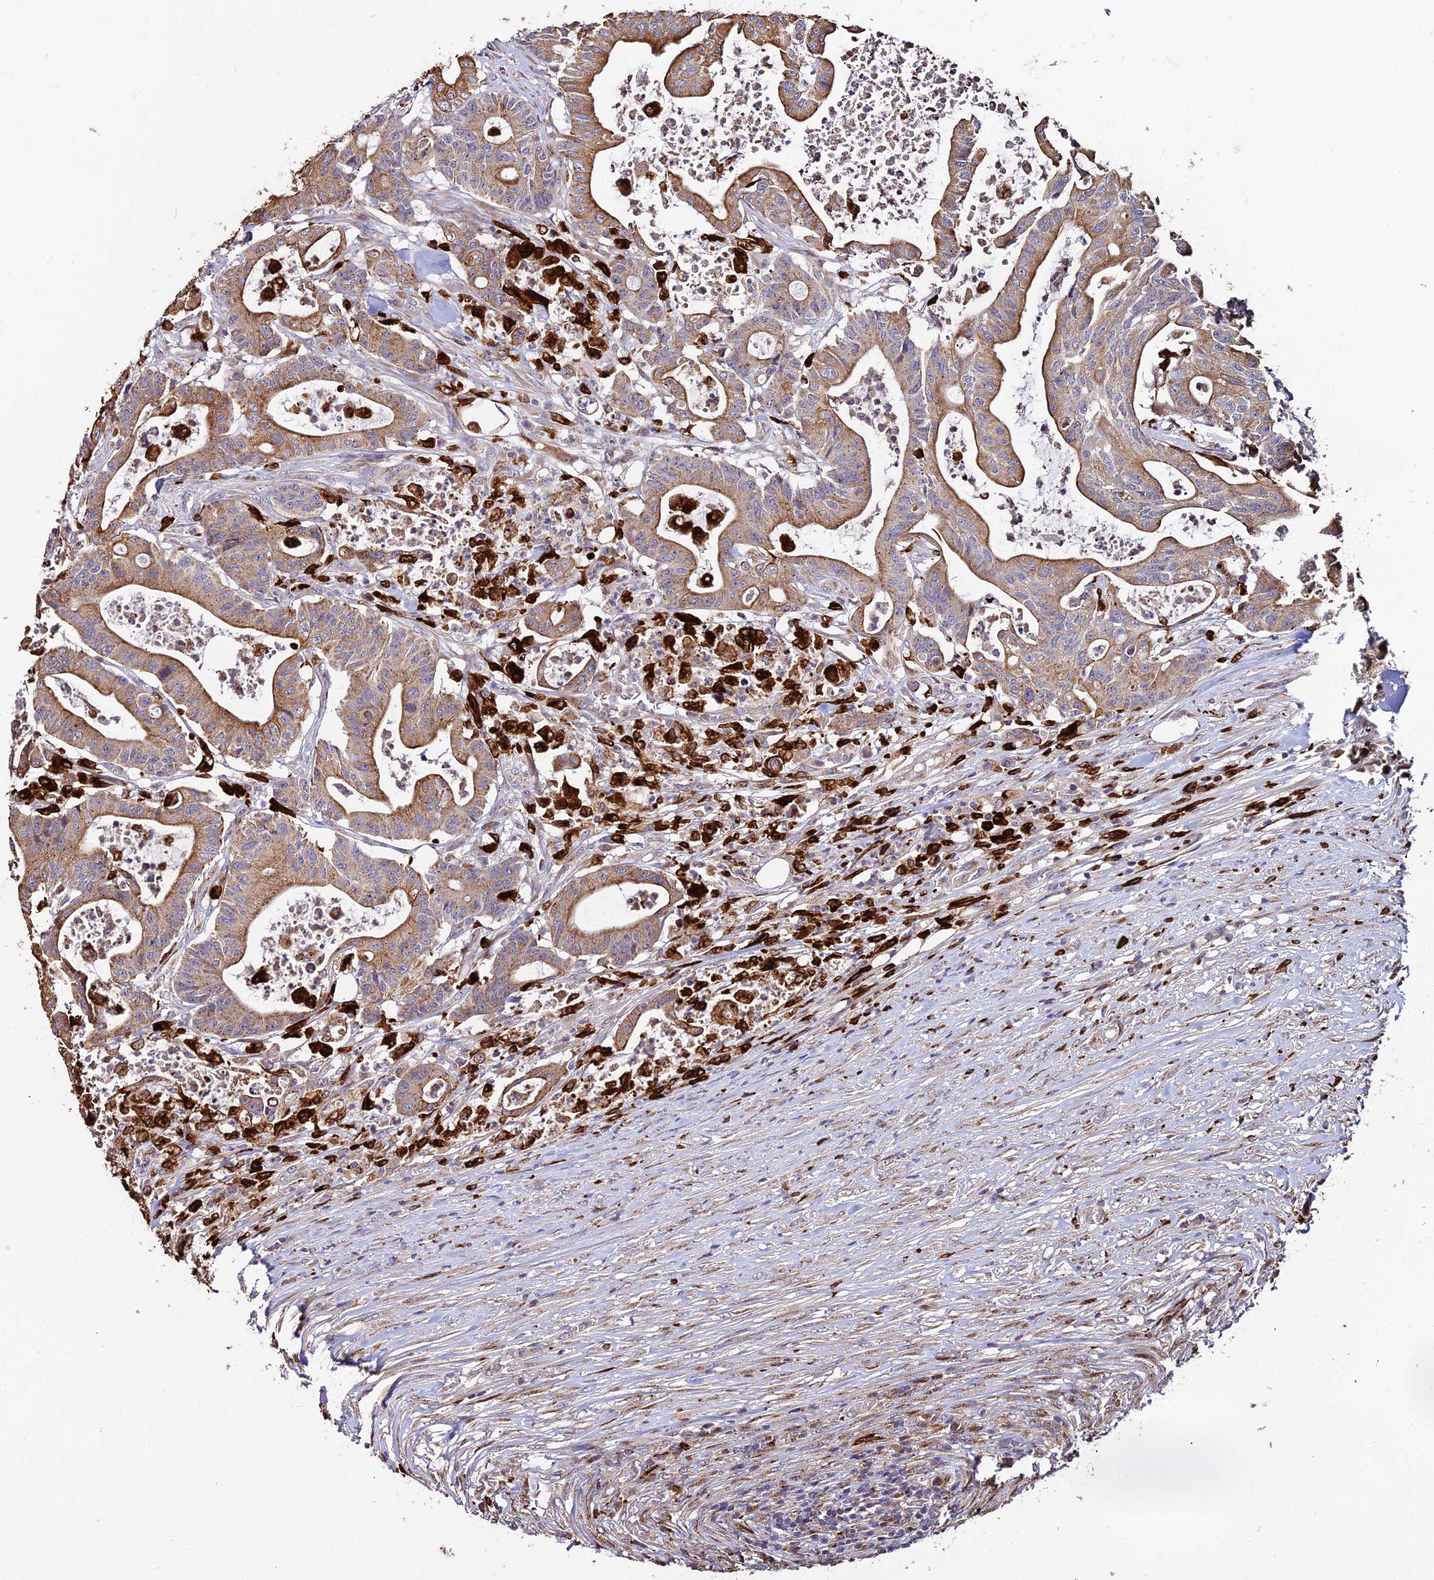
{"staining": {"intensity": "moderate", "quantity": ">75%", "location": "cytoplasmic/membranous"}, "tissue": "colorectal cancer", "cell_type": "Tumor cells", "image_type": "cancer", "snomed": [{"axis": "morphology", "description": "Adenocarcinoma, NOS"}, {"axis": "topography", "description": "Colon"}], "caption": "This image reveals immunohistochemistry (IHC) staining of human colorectal cancer (adenocarcinoma), with medium moderate cytoplasmic/membranous staining in approximately >75% of tumor cells.", "gene": "PEX19", "patient": {"sex": "female", "age": 84}}